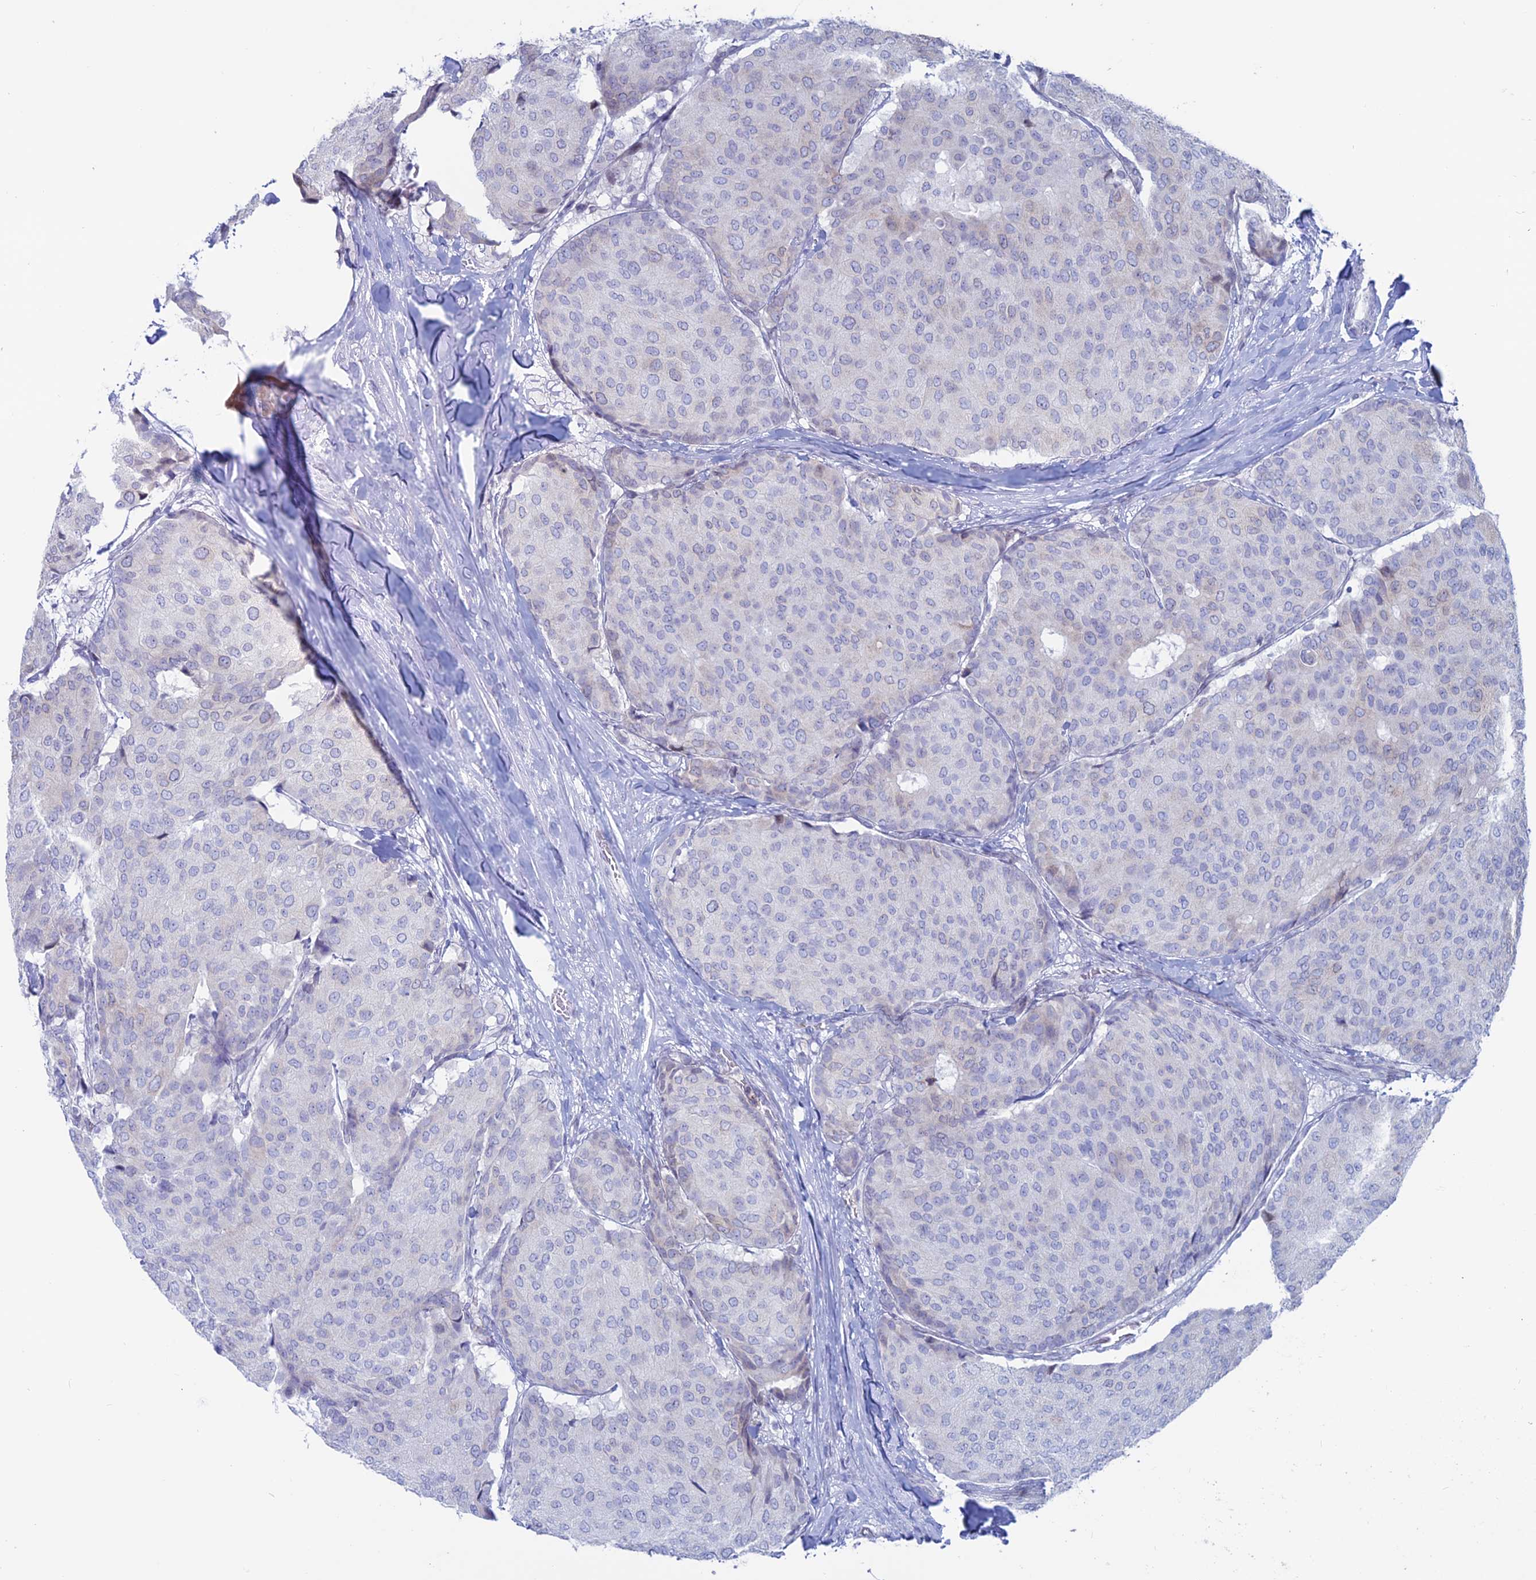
{"staining": {"intensity": "negative", "quantity": "none", "location": "none"}, "tissue": "breast cancer", "cell_type": "Tumor cells", "image_type": "cancer", "snomed": [{"axis": "morphology", "description": "Duct carcinoma"}, {"axis": "topography", "description": "Breast"}], "caption": "Immunohistochemistry histopathology image of neoplastic tissue: breast invasive ductal carcinoma stained with DAB (3,3'-diaminobenzidine) shows no significant protein expression in tumor cells.", "gene": "CERS6", "patient": {"sex": "female", "age": 75}}